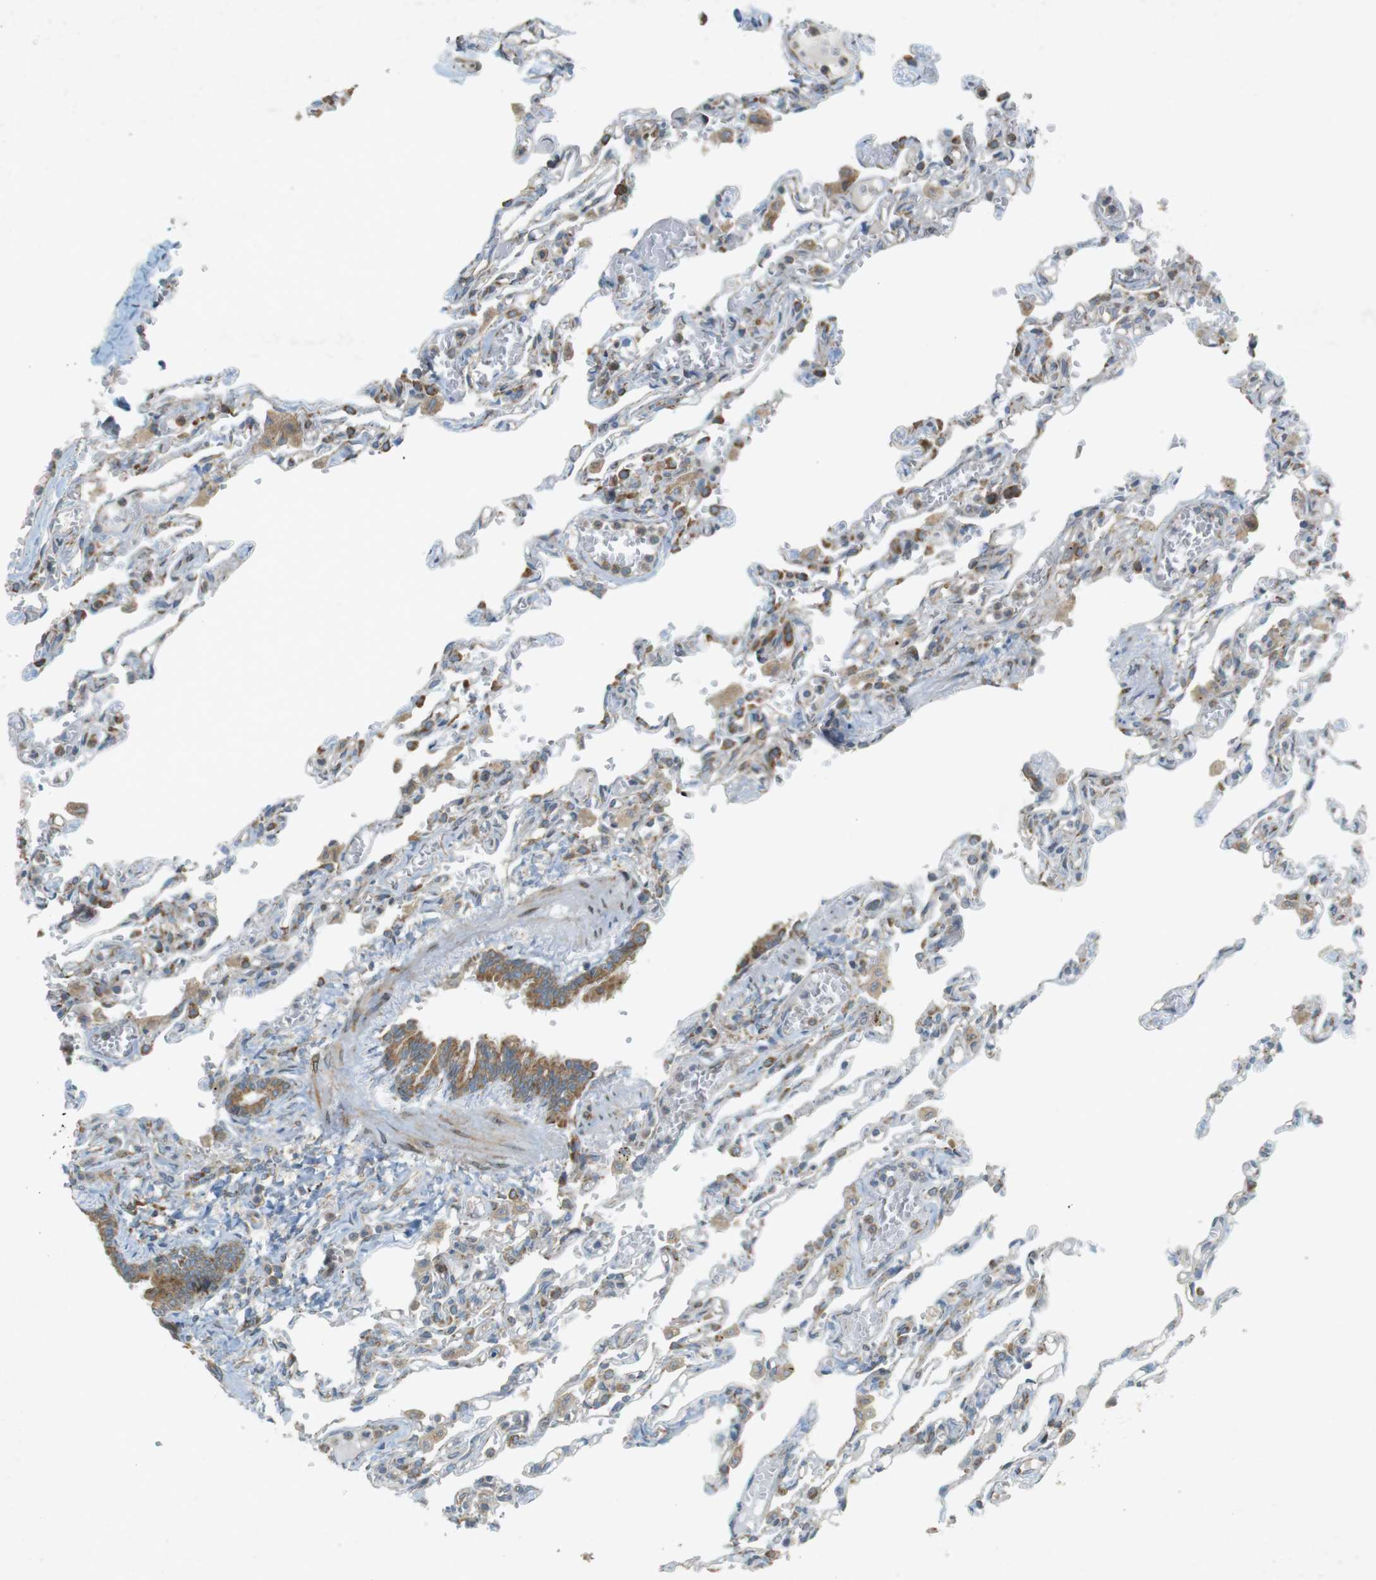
{"staining": {"intensity": "moderate", "quantity": "25%-75%", "location": "cytoplasmic/membranous"}, "tissue": "lung", "cell_type": "Alveolar cells", "image_type": "normal", "snomed": [{"axis": "morphology", "description": "Normal tissue, NOS"}, {"axis": "topography", "description": "Lung"}], "caption": "Immunohistochemistry (IHC) staining of benign lung, which reveals medium levels of moderate cytoplasmic/membranous positivity in approximately 25%-75% of alveolar cells indicating moderate cytoplasmic/membranous protein positivity. The staining was performed using DAB (brown) for protein detection and nuclei were counterstained in hematoxylin (blue).", "gene": "SLC41A1", "patient": {"sex": "male", "age": 21}}